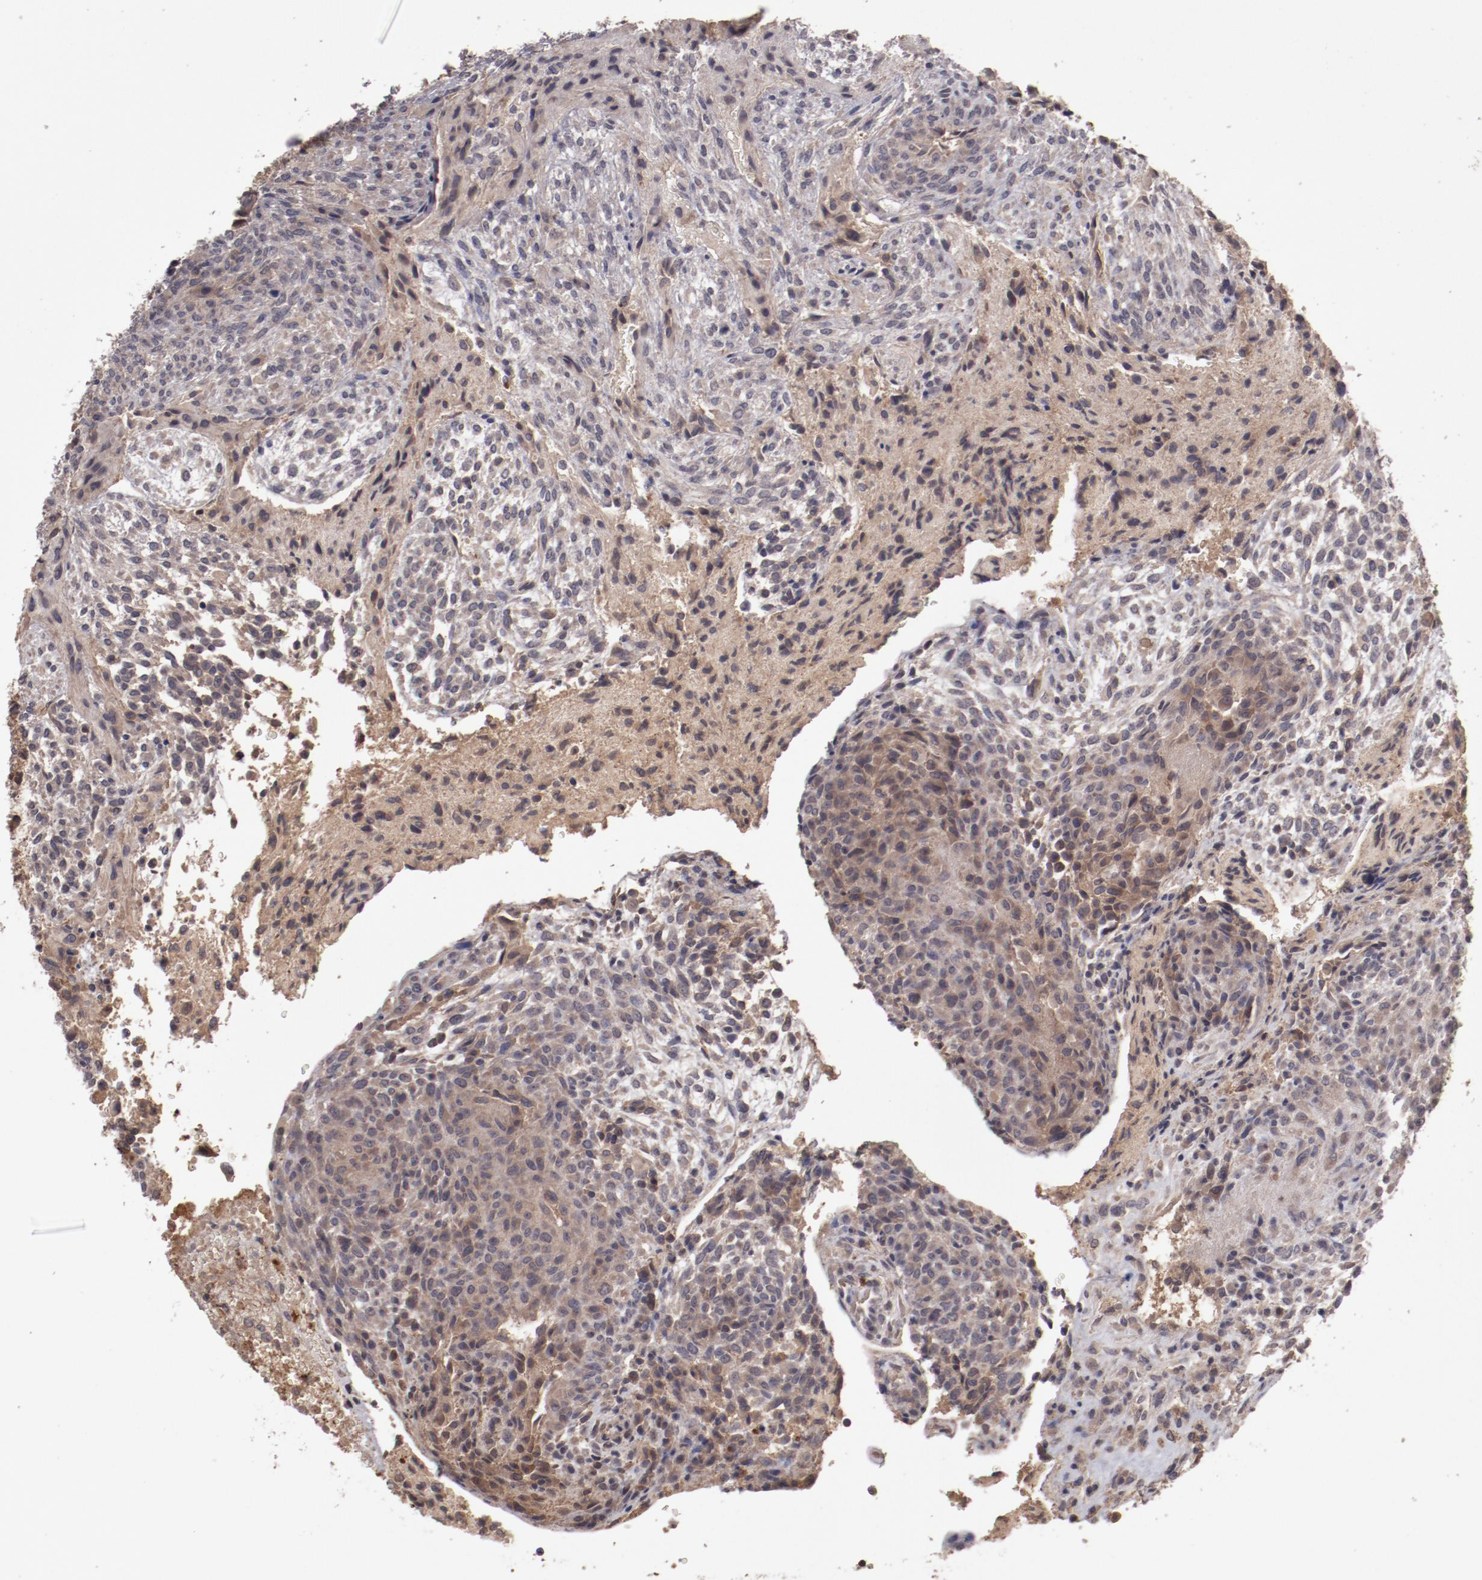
{"staining": {"intensity": "moderate", "quantity": "25%-75%", "location": "cytoplasmic/membranous"}, "tissue": "glioma", "cell_type": "Tumor cells", "image_type": "cancer", "snomed": [{"axis": "morphology", "description": "Glioma, malignant, High grade"}, {"axis": "topography", "description": "Cerebral cortex"}], "caption": "Protein staining by immunohistochemistry exhibits moderate cytoplasmic/membranous staining in about 25%-75% of tumor cells in malignant glioma (high-grade). Nuclei are stained in blue.", "gene": "CP", "patient": {"sex": "female", "age": 55}}